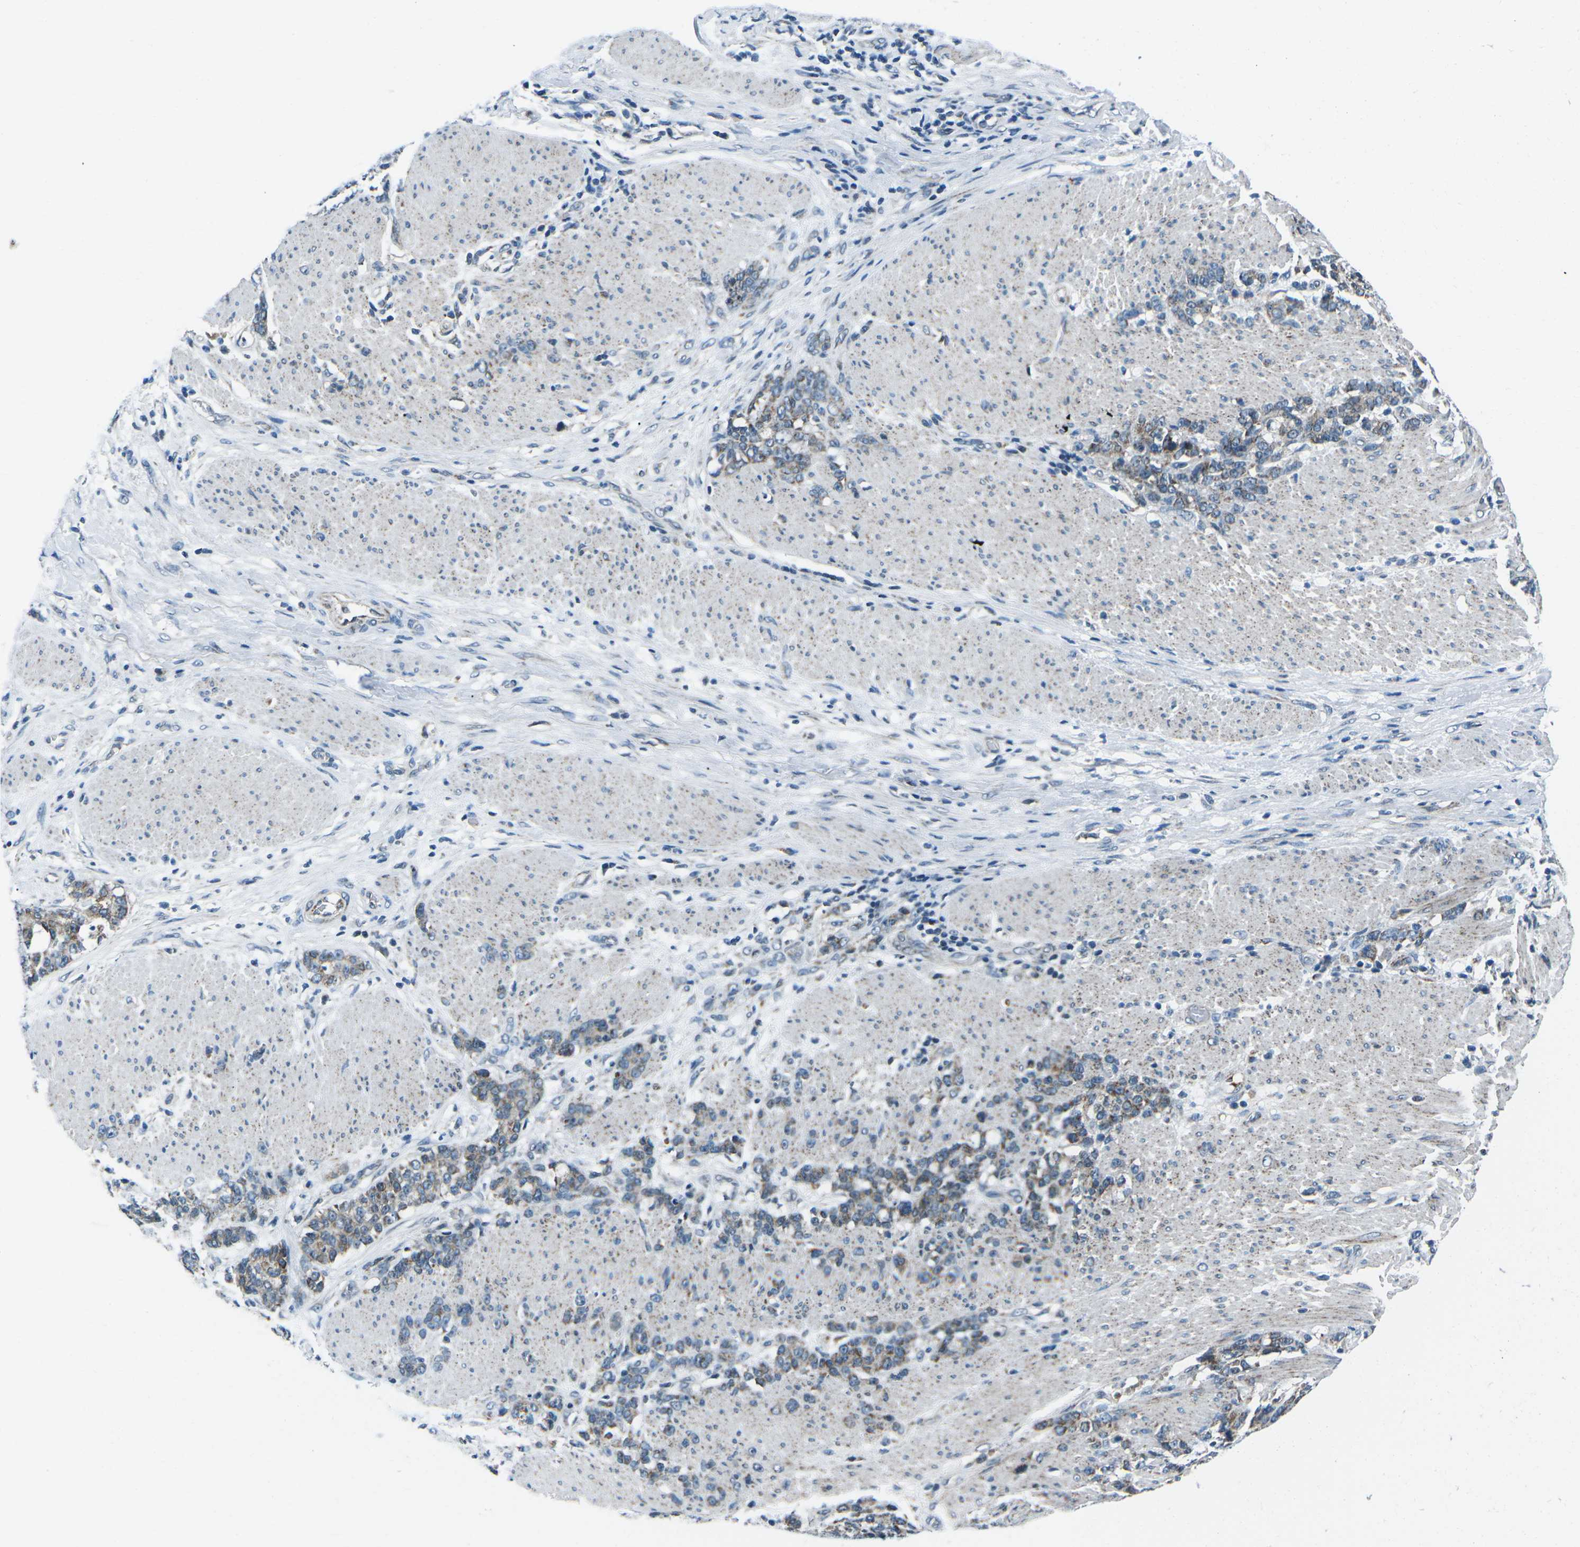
{"staining": {"intensity": "moderate", "quantity": ">75%", "location": "cytoplasmic/membranous"}, "tissue": "stomach cancer", "cell_type": "Tumor cells", "image_type": "cancer", "snomed": [{"axis": "morphology", "description": "Adenocarcinoma, NOS"}, {"axis": "topography", "description": "Stomach, lower"}], "caption": "Human stomach adenocarcinoma stained with a protein marker displays moderate staining in tumor cells.", "gene": "RFESD", "patient": {"sex": "male", "age": 88}}